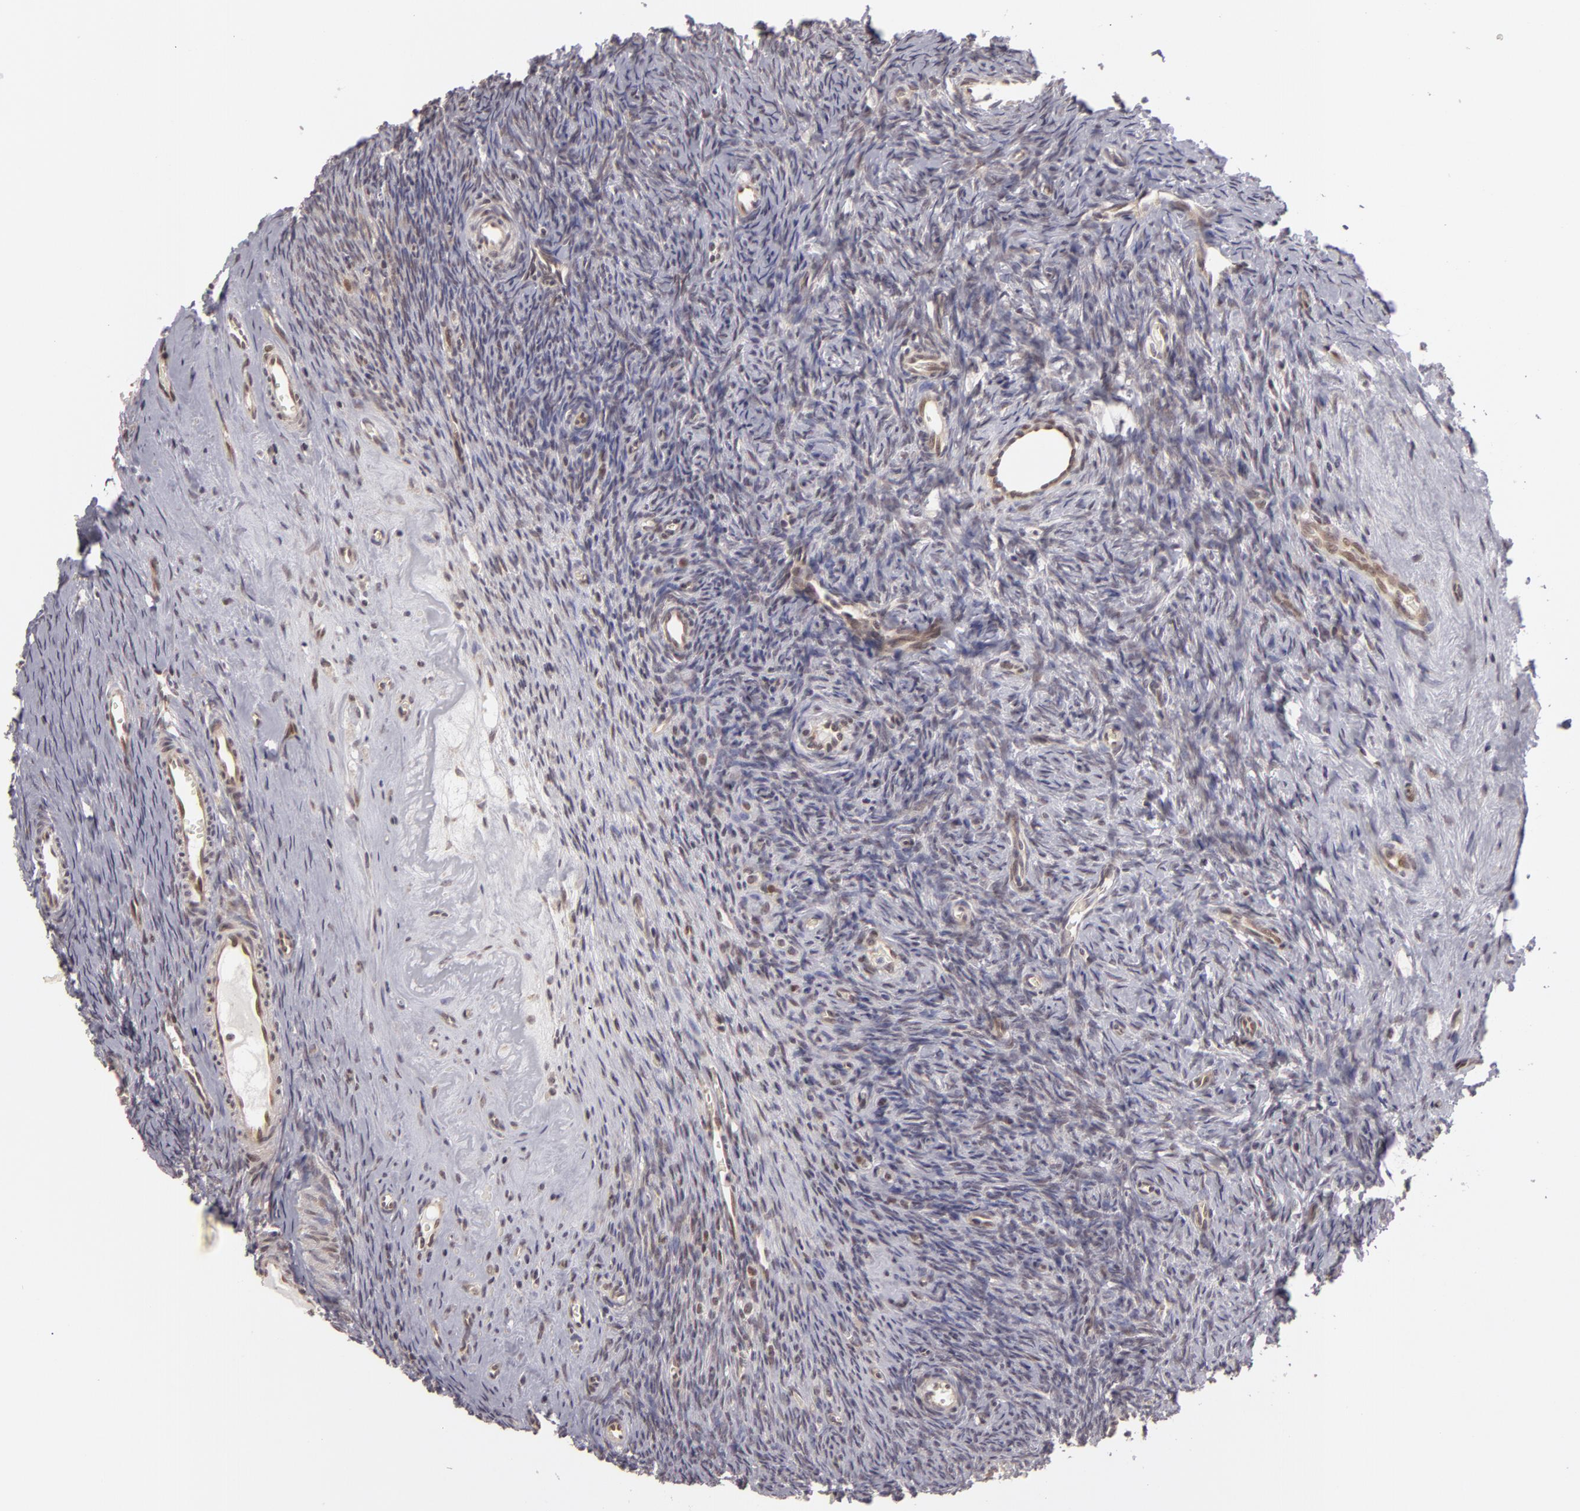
{"staining": {"intensity": "moderate", "quantity": ">75%", "location": "nuclear"}, "tissue": "ovary", "cell_type": "Follicle cells", "image_type": "normal", "snomed": [{"axis": "morphology", "description": "Normal tissue, NOS"}, {"axis": "topography", "description": "Ovary"}], "caption": "Immunohistochemical staining of benign ovary demonstrates >75% levels of moderate nuclear protein positivity in approximately >75% of follicle cells. (IHC, brightfield microscopy, high magnification).", "gene": "ZNF133", "patient": {"sex": "female", "age": 32}}